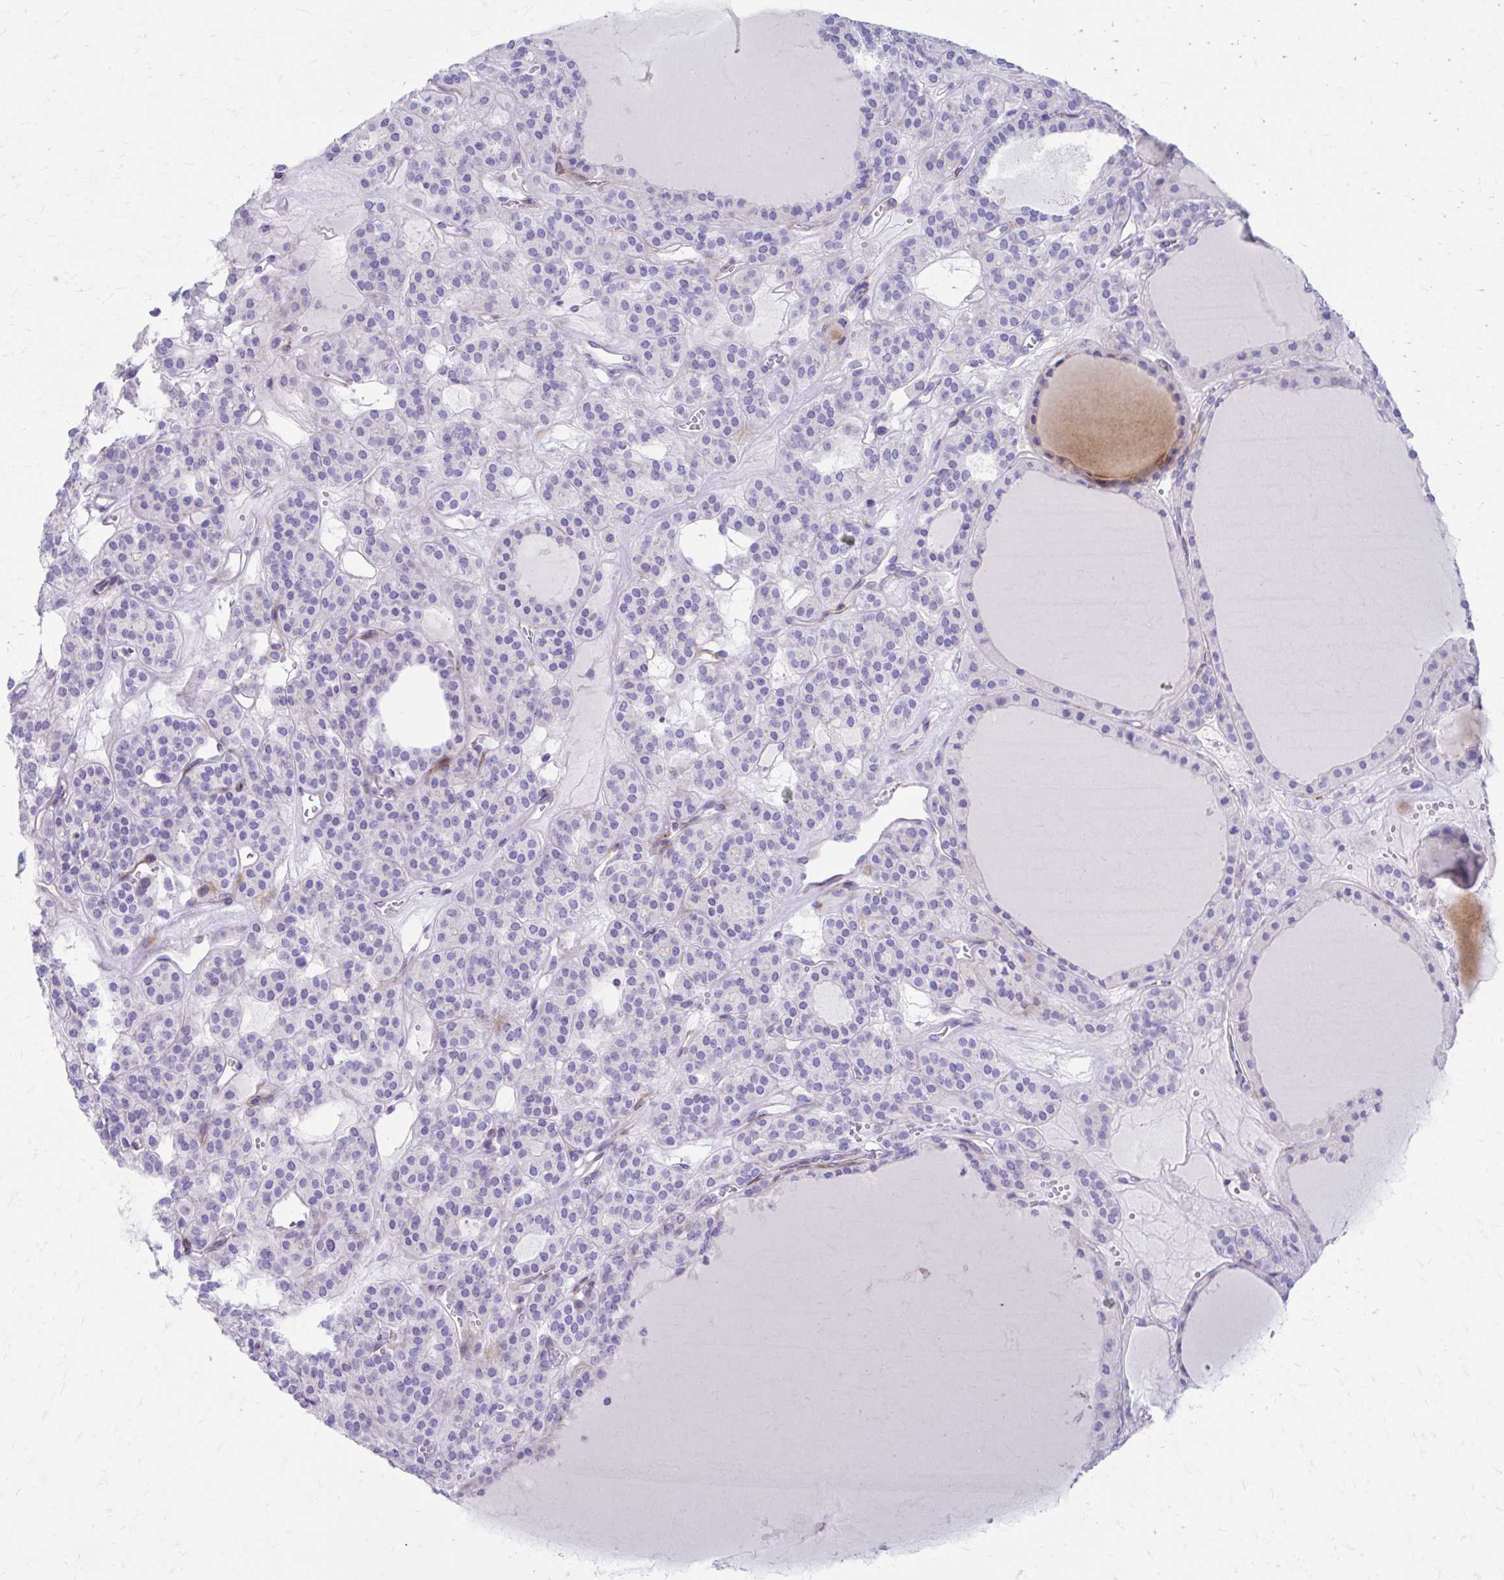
{"staining": {"intensity": "negative", "quantity": "none", "location": "none"}, "tissue": "thyroid cancer", "cell_type": "Tumor cells", "image_type": "cancer", "snomed": [{"axis": "morphology", "description": "Follicular adenoma carcinoma, NOS"}, {"axis": "topography", "description": "Thyroid gland"}], "caption": "Protein analysis of thyroid cancer (follicular adenoma carcinoma) demonstrates no significant expression in tumor cells.", "gene": "KRIT1", "patient": {"sex": "female", "age": 63}}